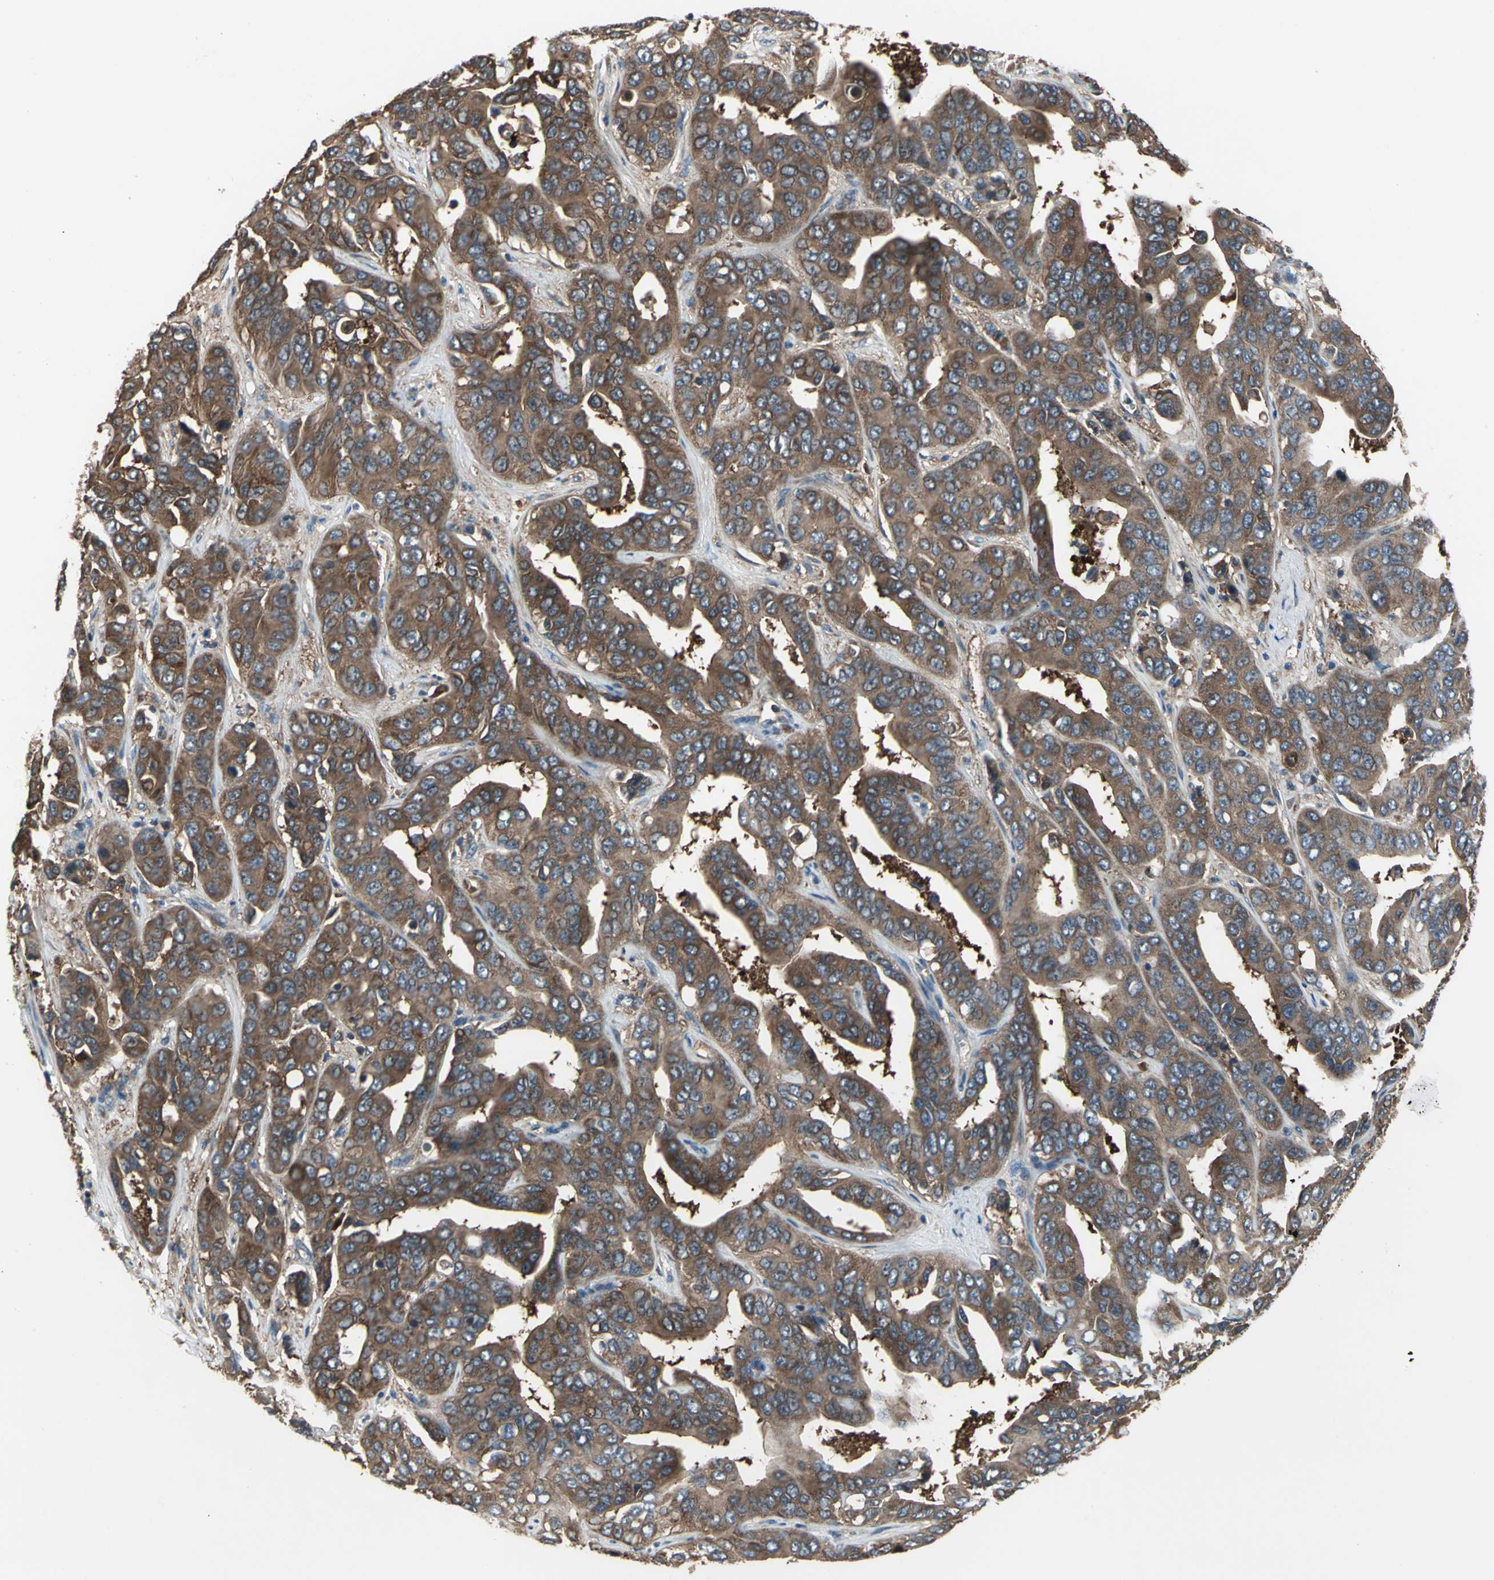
{"staining": {"intensity": "strong", "quantity": ">75%", "location": "cytoplasmic/membranous"}, "tissue": "liver cancer", "cell_type": "Tumor cells", "image_type": "cancer", "snomed": [{"axis": "morphology", "description": "Cholangiocarcinoma"}, {"axis": "topography", "description": "Liver"}], "caption": "Immunohistochemistry image of human liver cholangiocarcinoma stained for a protein (brown), which reveals high levels of strong cytoplasmic/membranous staining in approximately >75% of tumor cells.", "gene": "CAPN1", "patient": {"sex": "female", "age": 52}}